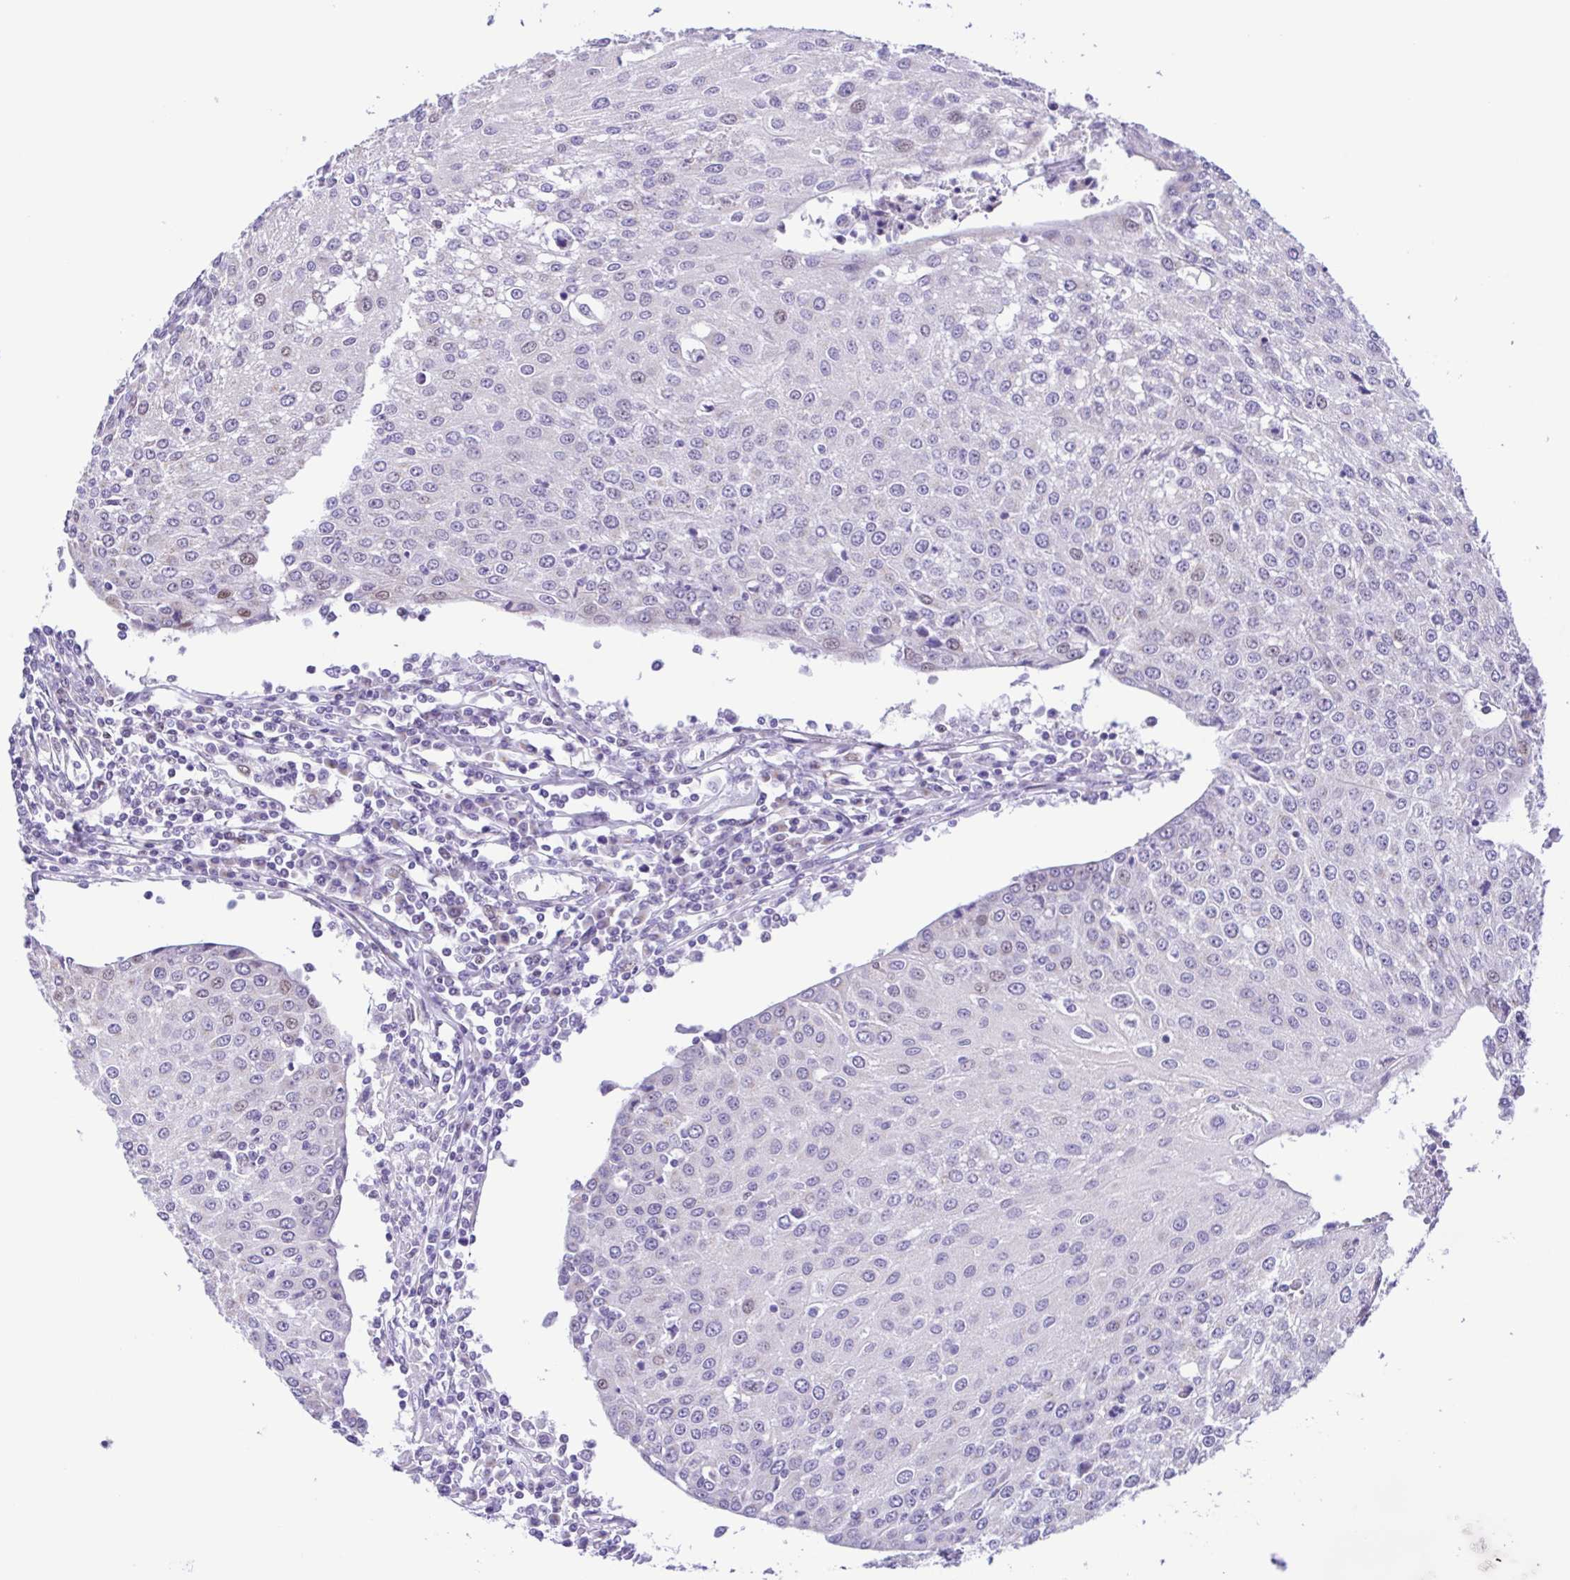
{"staining": {"intensity": "negative", "quantity": "none", "location": "none"}, "tissue": "urothelial cancer", "cell_type": "Tumor cells", "image_type": "cancer", "snomed": [{"axis": "morphology", "description": "Urothelial carcinoma, High grade"}, {"axis": "topography", "description": "Urinary bladder"}], "caption": "IHC photomicrograph of neoplastic tissue: high-grade urothelial carcinoma stained with DAB reveals no significant protein positivity in tumor cells.", "gene": "TGM3", "patient": {"sex": "female", "age": 85}}